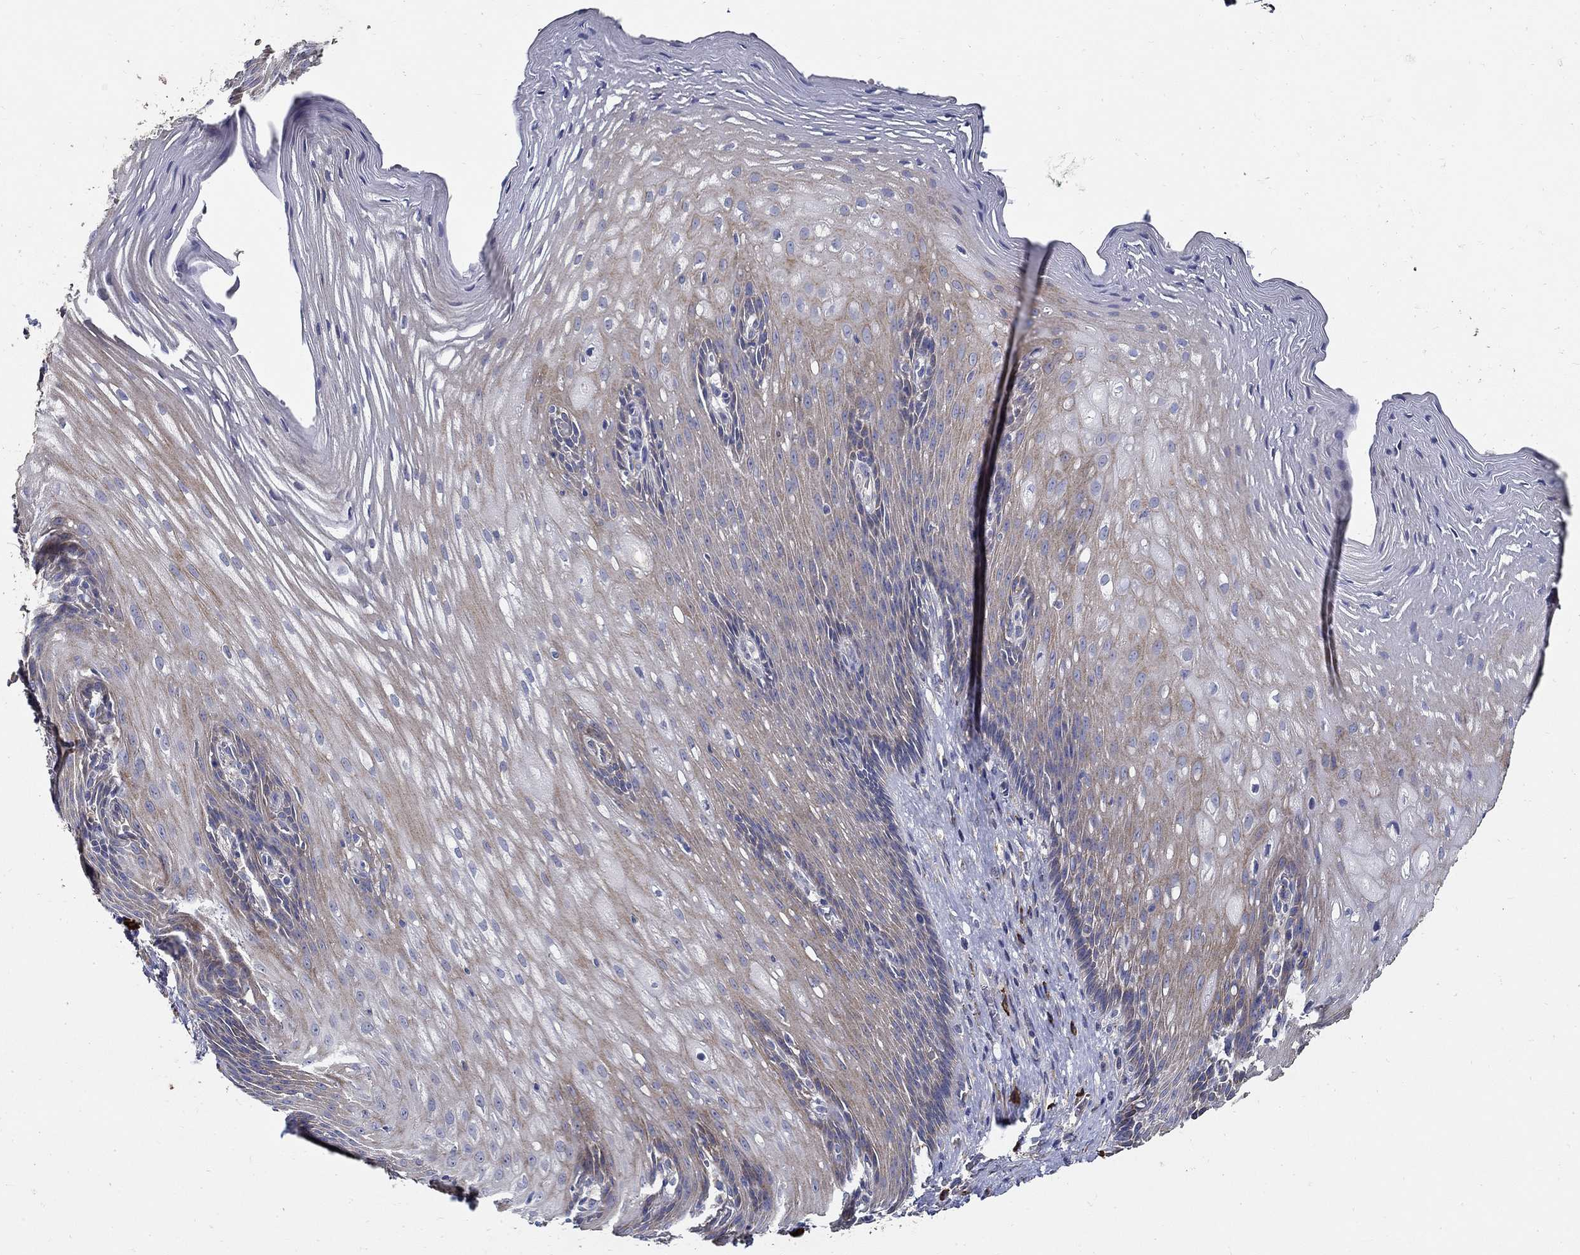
{"staining": {"intensity": "moderate", "quantity": "<25%", "location": "cytoplasmic/membranous"}, "tissue": "esophagus", "cell_type": "Squamous epithelial cells", "image_type": "normal", "snomed": [{"axis": "morphology", "description": "Normal tissue, NOS"}, {"axis": "topography", "description": "Esophagus"}], "caption": "The photomicrograph reveals staining of normal esophagus, revealing moderate cytoplasmic/membranous protein positivity (brown color) within squamous epithelial cells.", "gene": "EMILIN3", "patient": {"sex": "male", "age": 76}}